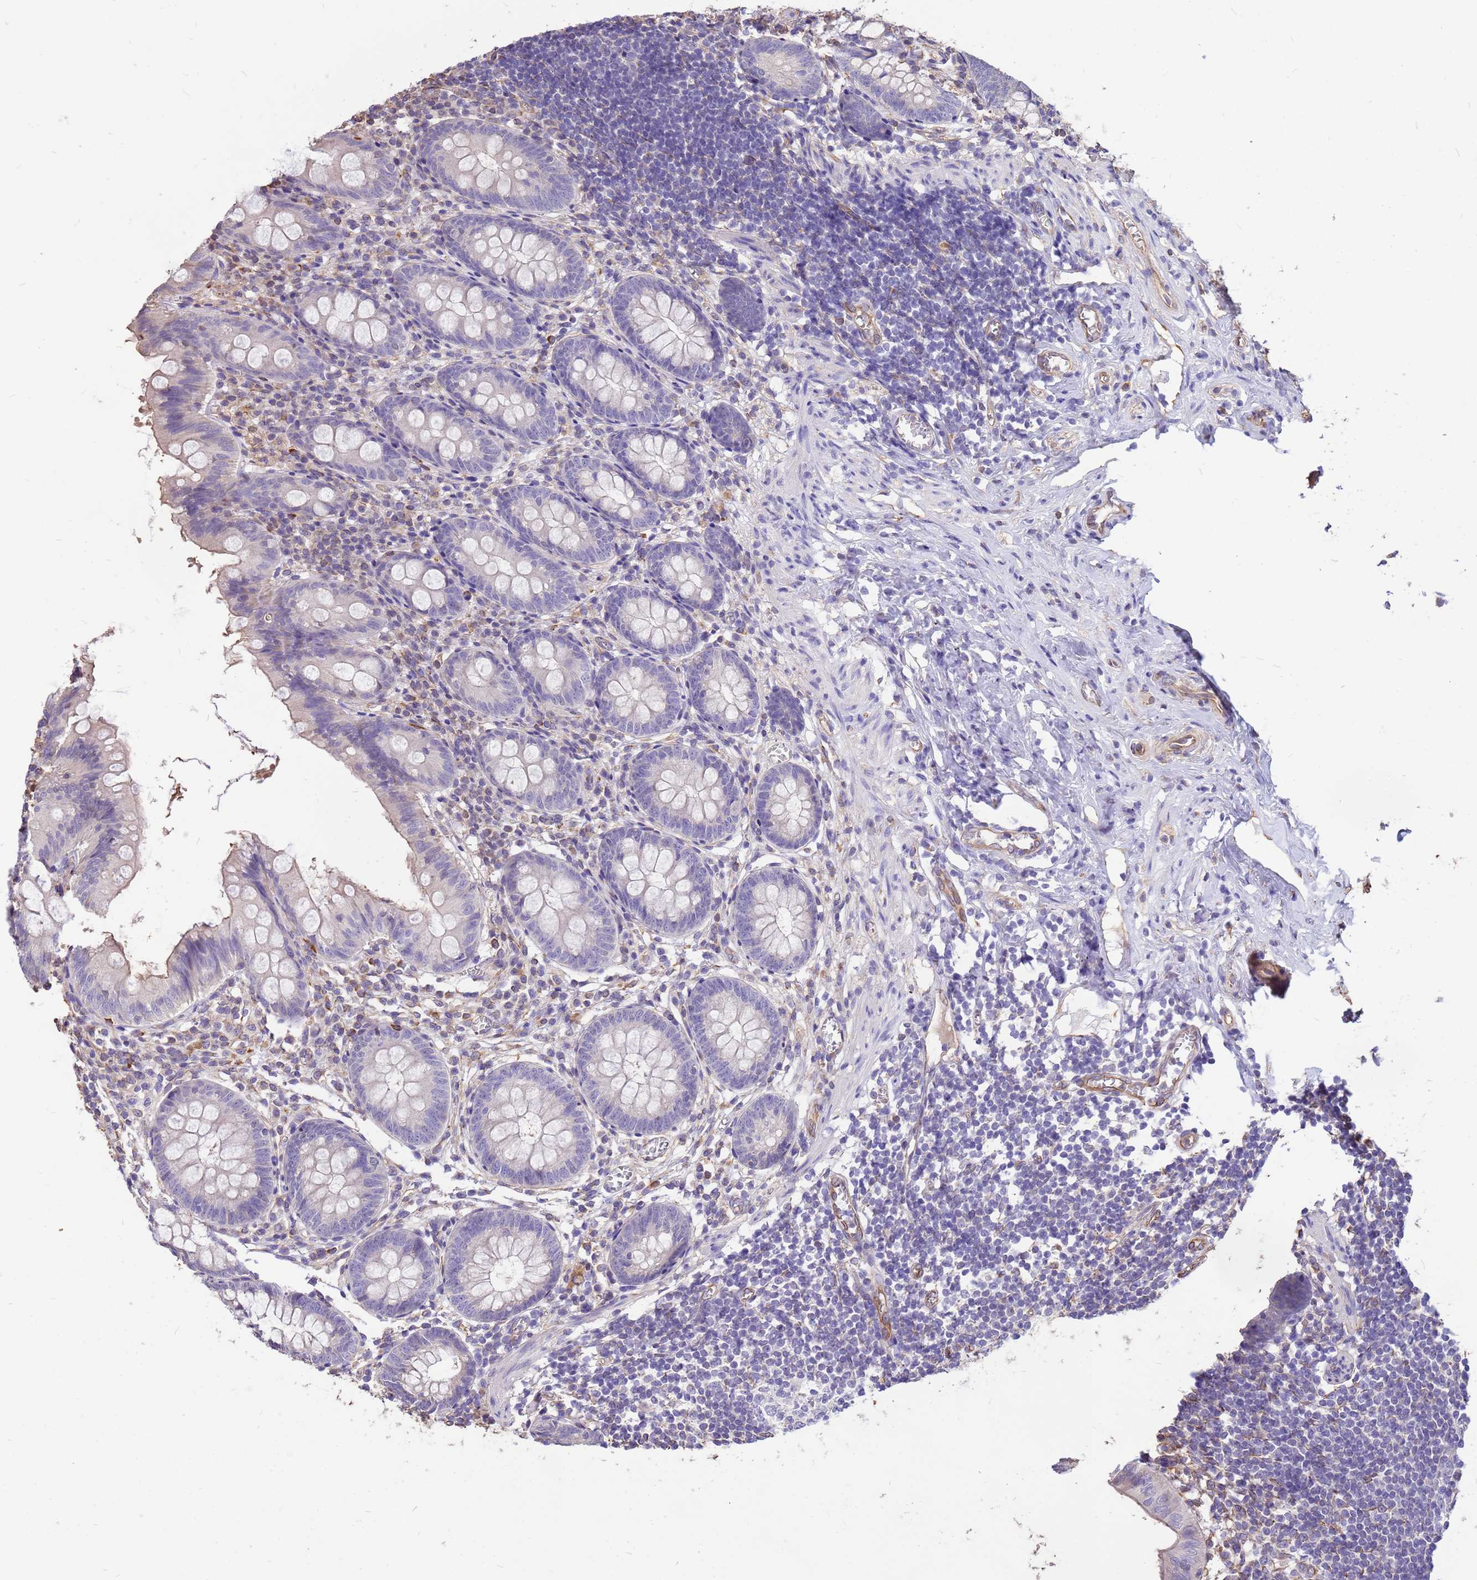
{"staining": {"intensity": "negative", "quantity": "none", "location": "none"}, "tissue": "appendix", "cell_type": "Glandular cells", "image_type": "normal", "snomed": [{"axis": "morphology", "description": "Normal tissue, NOS"}, {"axis": "topography", "description": "Appendix"}], "caption": "IHC micrograph of unremarkable appendix stained for a protein (brown), which displays no positivity in glandular cells. (DAB immunohistochemistry (IHC), high magnification).", "gene": "TCEAL3", "patient": {"sex": "female", "age": 51}}